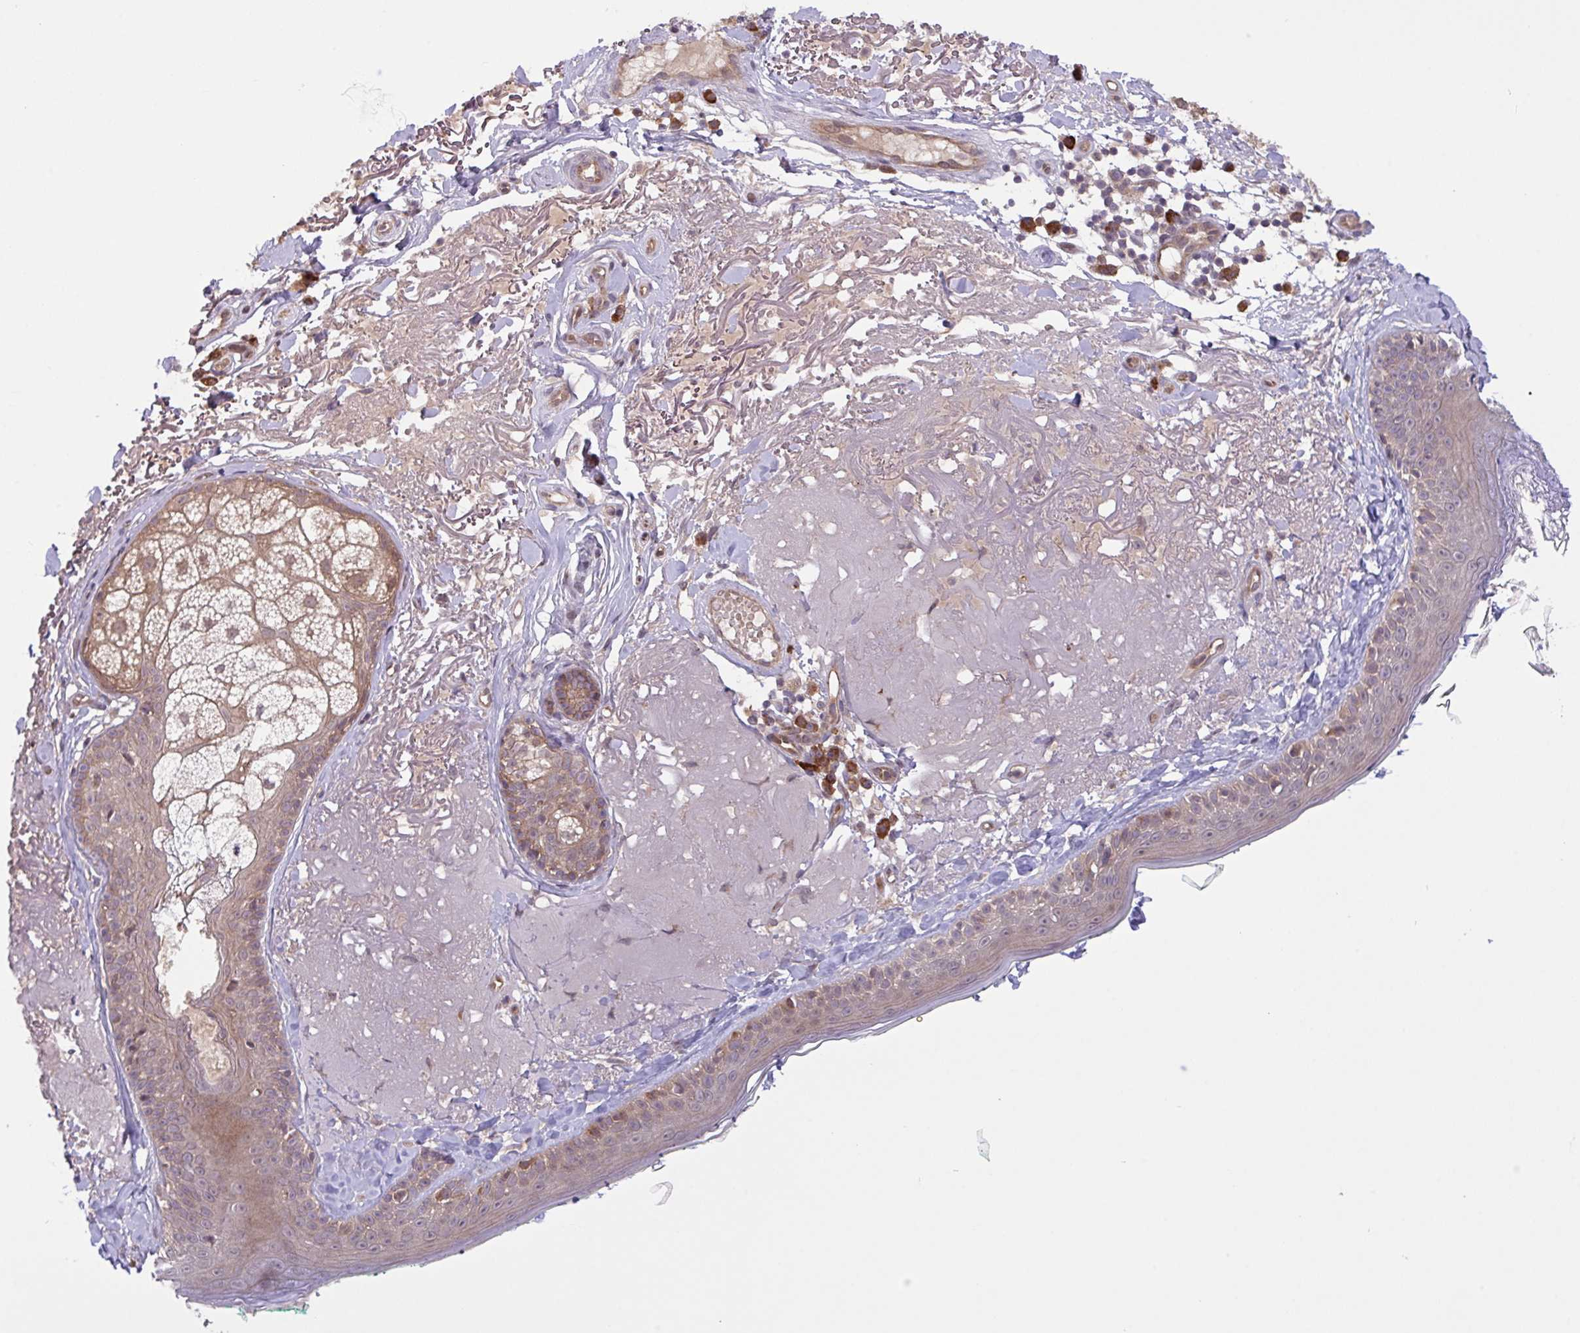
{"staining": {"intensity": "negative", "quantity": "none", "location": "none"}, "tissue": "skin", "cell_type": "Fibroblasts", "image_type": "normal", "snomed": [{"axis": "morphology", "description": "Normal tissue, NOS"}, {"axis": "topography", "description": "Skin"}], "caption": "DAB immunohistochemical staining of normal human skin exhibits no significant positivity in fibroblasts.", "gene": "INTS10", "patient": {"sex": "male", "age": 73}}